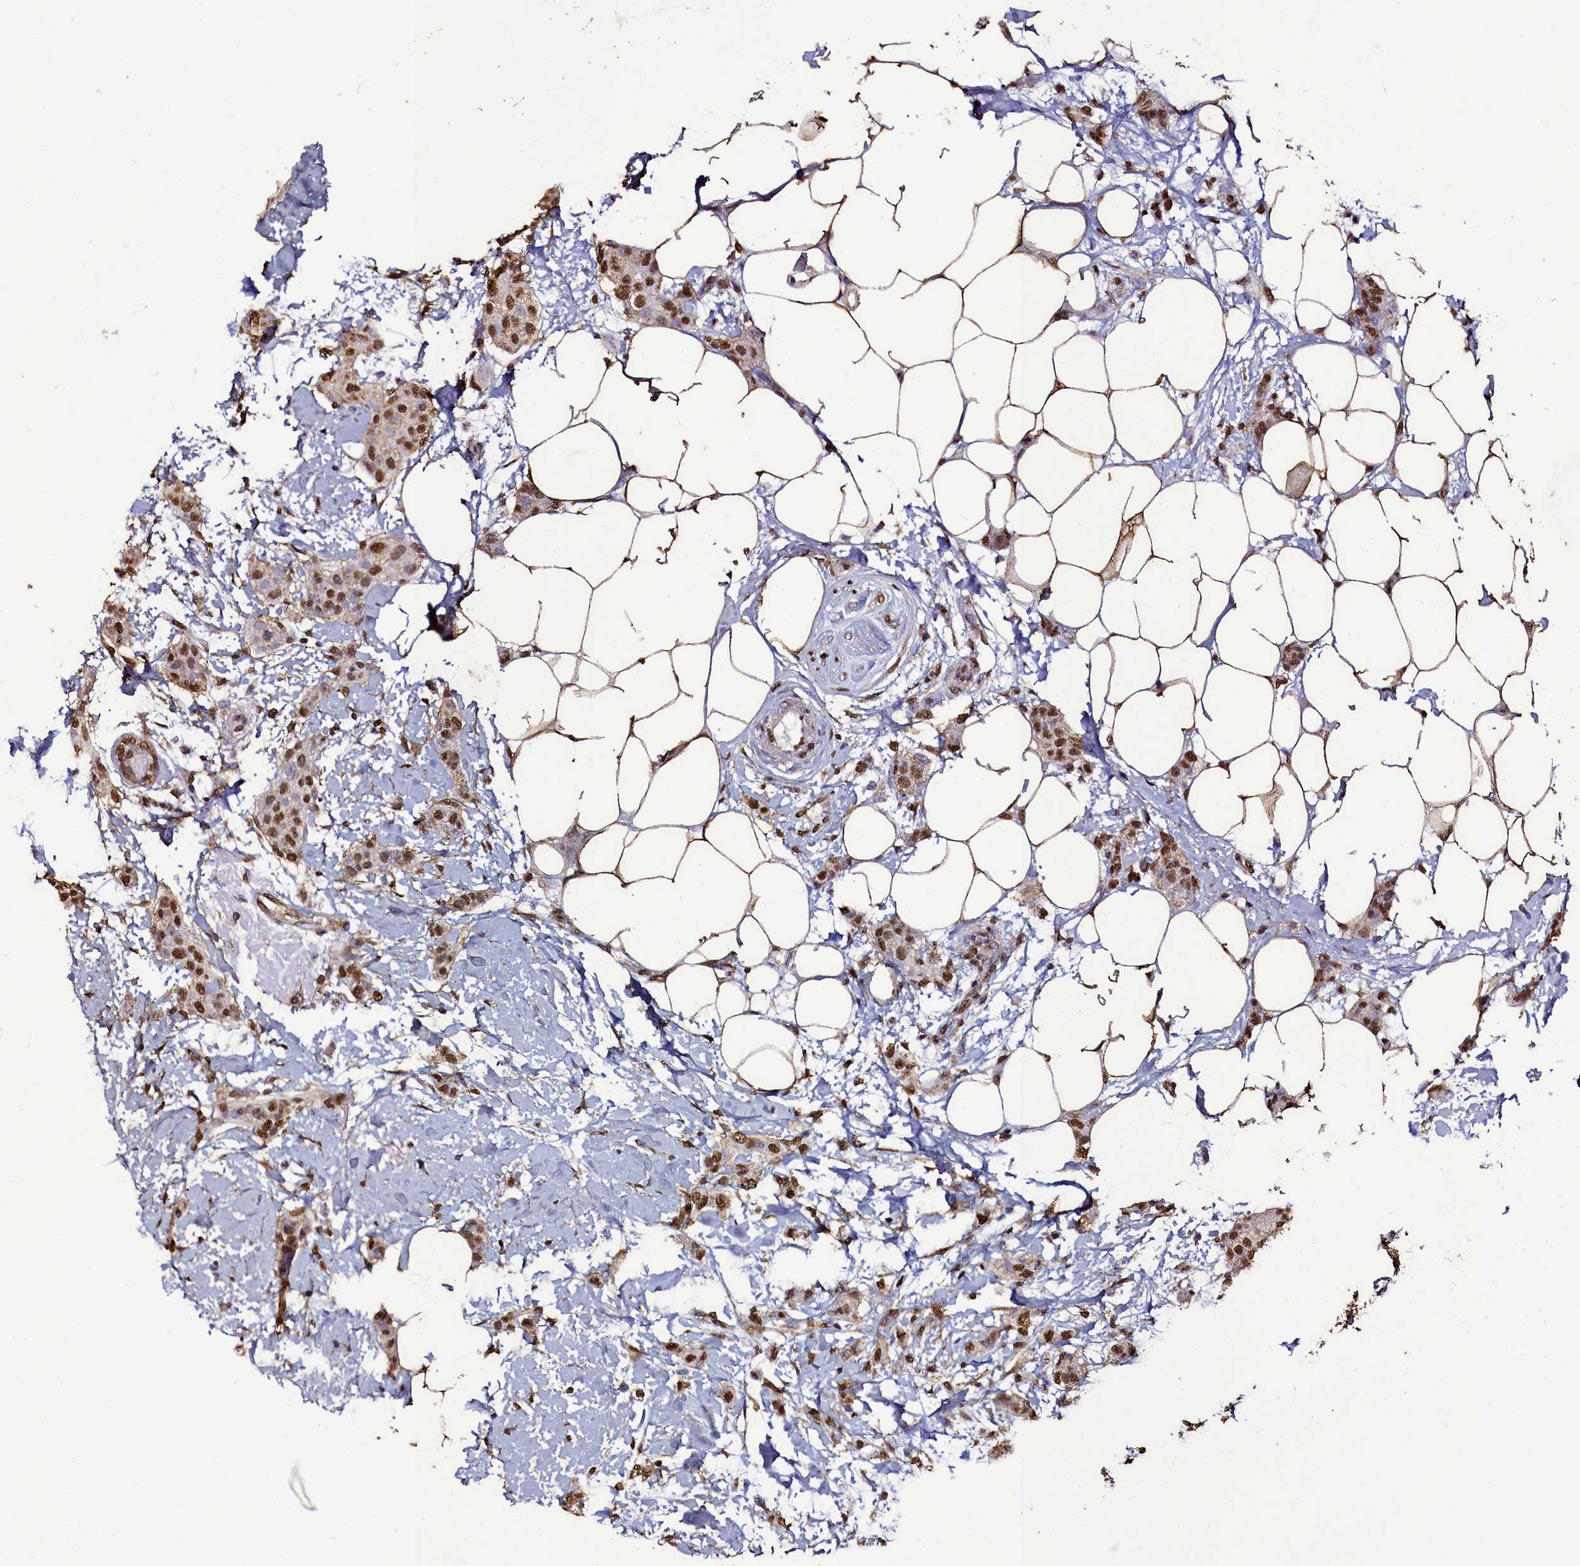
{"staining": {"intensity": "moderate", "quantity": ">75%", "location": "nuclear"}, "tissue": "breast cancer", "cell_type": "Tumor cells", "image_type": "cancer", "snomed": [{"axis": "morphology", "description": "Duct carcinoma"}, {"axis": "topography", "description": "Breast"}], "caption": "Infiltrating ductal carcinoma (breast) tissue shows moderate nuclear staining in approximately >75% of tumor cells", "gene": "TRIP6", "patient": {"sex": "female", "age": 72}}